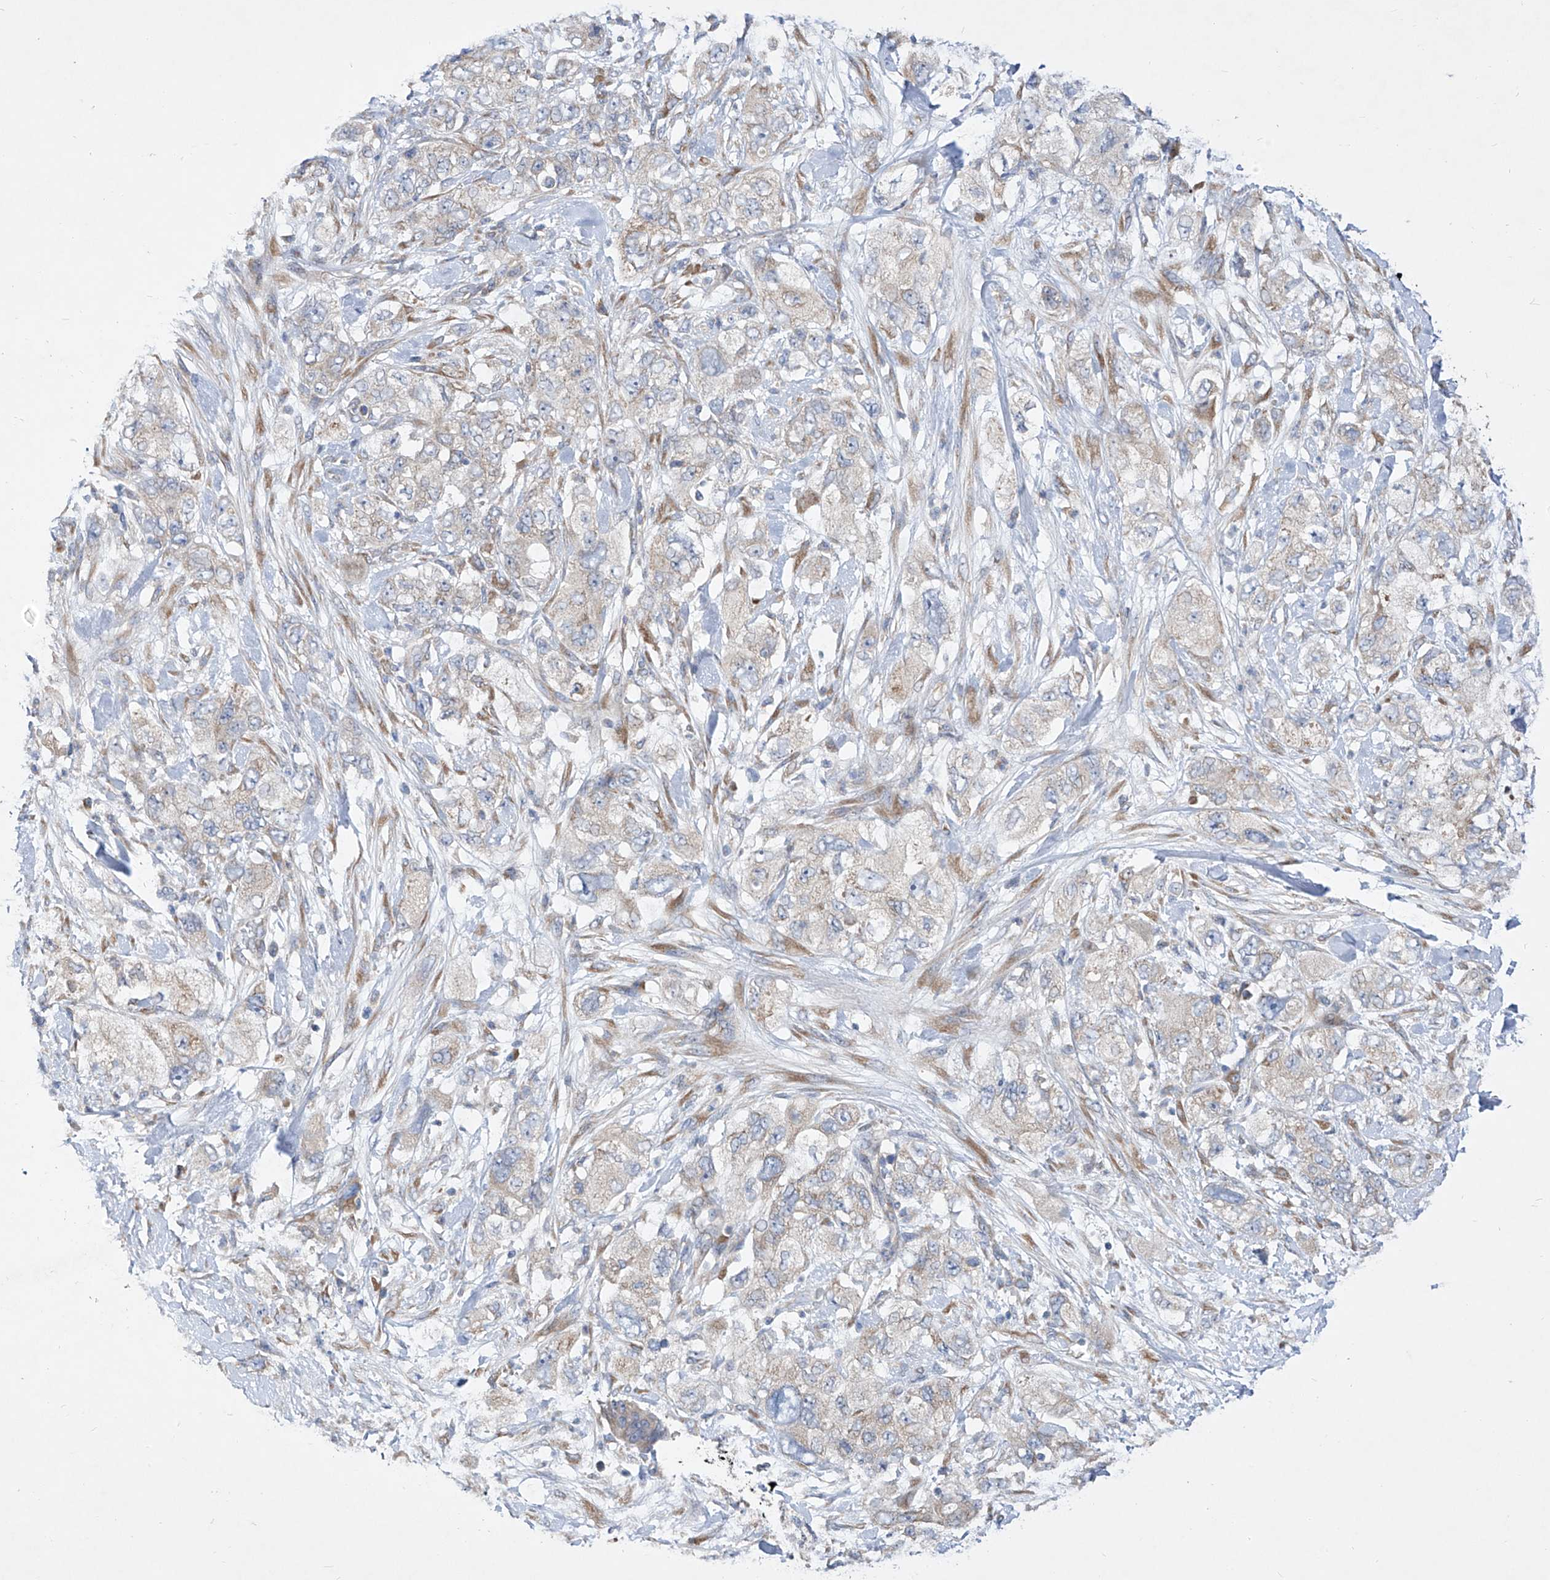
{"staining": {"intensity": "weak", "quantity": "<25%", "location": "cytoplasmic/membranous"}, "tissue": "pancreatic cancer", "cell_type": "Tumor cells", "image_type": "cancer", "snomed": [{"axis": "morphology", "description": "Adenocarcinoma, NOS"}, {"axis": "topography", "description": "Pancreas"}], "caption": "Protein analysis of pancreatic cancer (adenocarcinoma) shows no significant positivity in tumor cells.", "gene": "UFL1", "patient": {"sex": "female", "age": 73}}